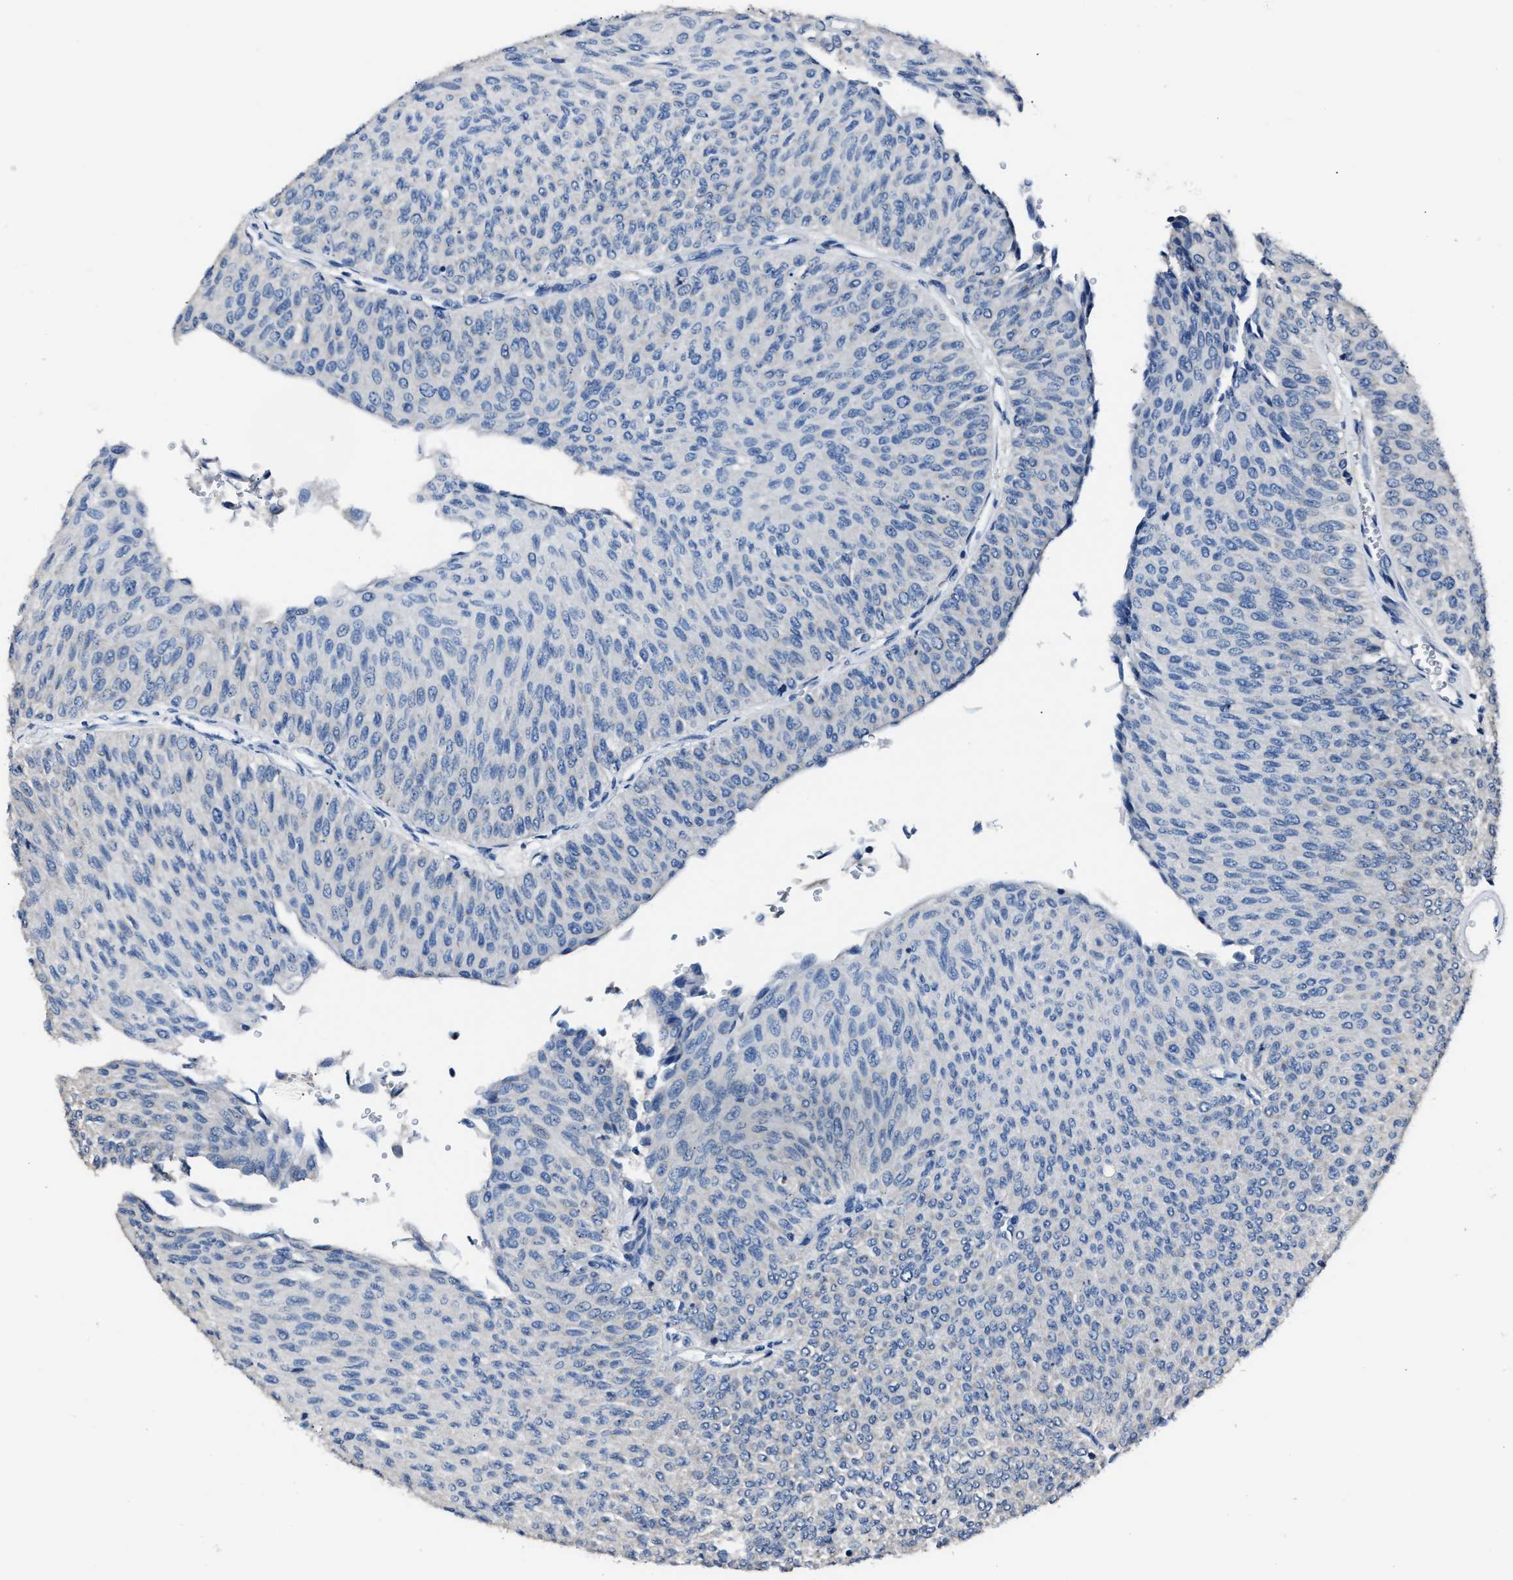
{"staining": {"intensity": "negative", "quantity": "none", "location": "none"}, "tissue": "urothelial cancer", "cell_type": "Tumor cells", "image_type": "cancer", "snomed": [{"axis": "morphology", "description": "Urothelial carcinoma, Low grade"}, {"axis": "topography", "description": "Urinary bladder"}], "caption": "Urothelial cancer was stained to show a protein in brown. There is no significant positivity in tumor cells.", "gene": "DNAJC24", "patient": {"sex": "male", "age": 78}}